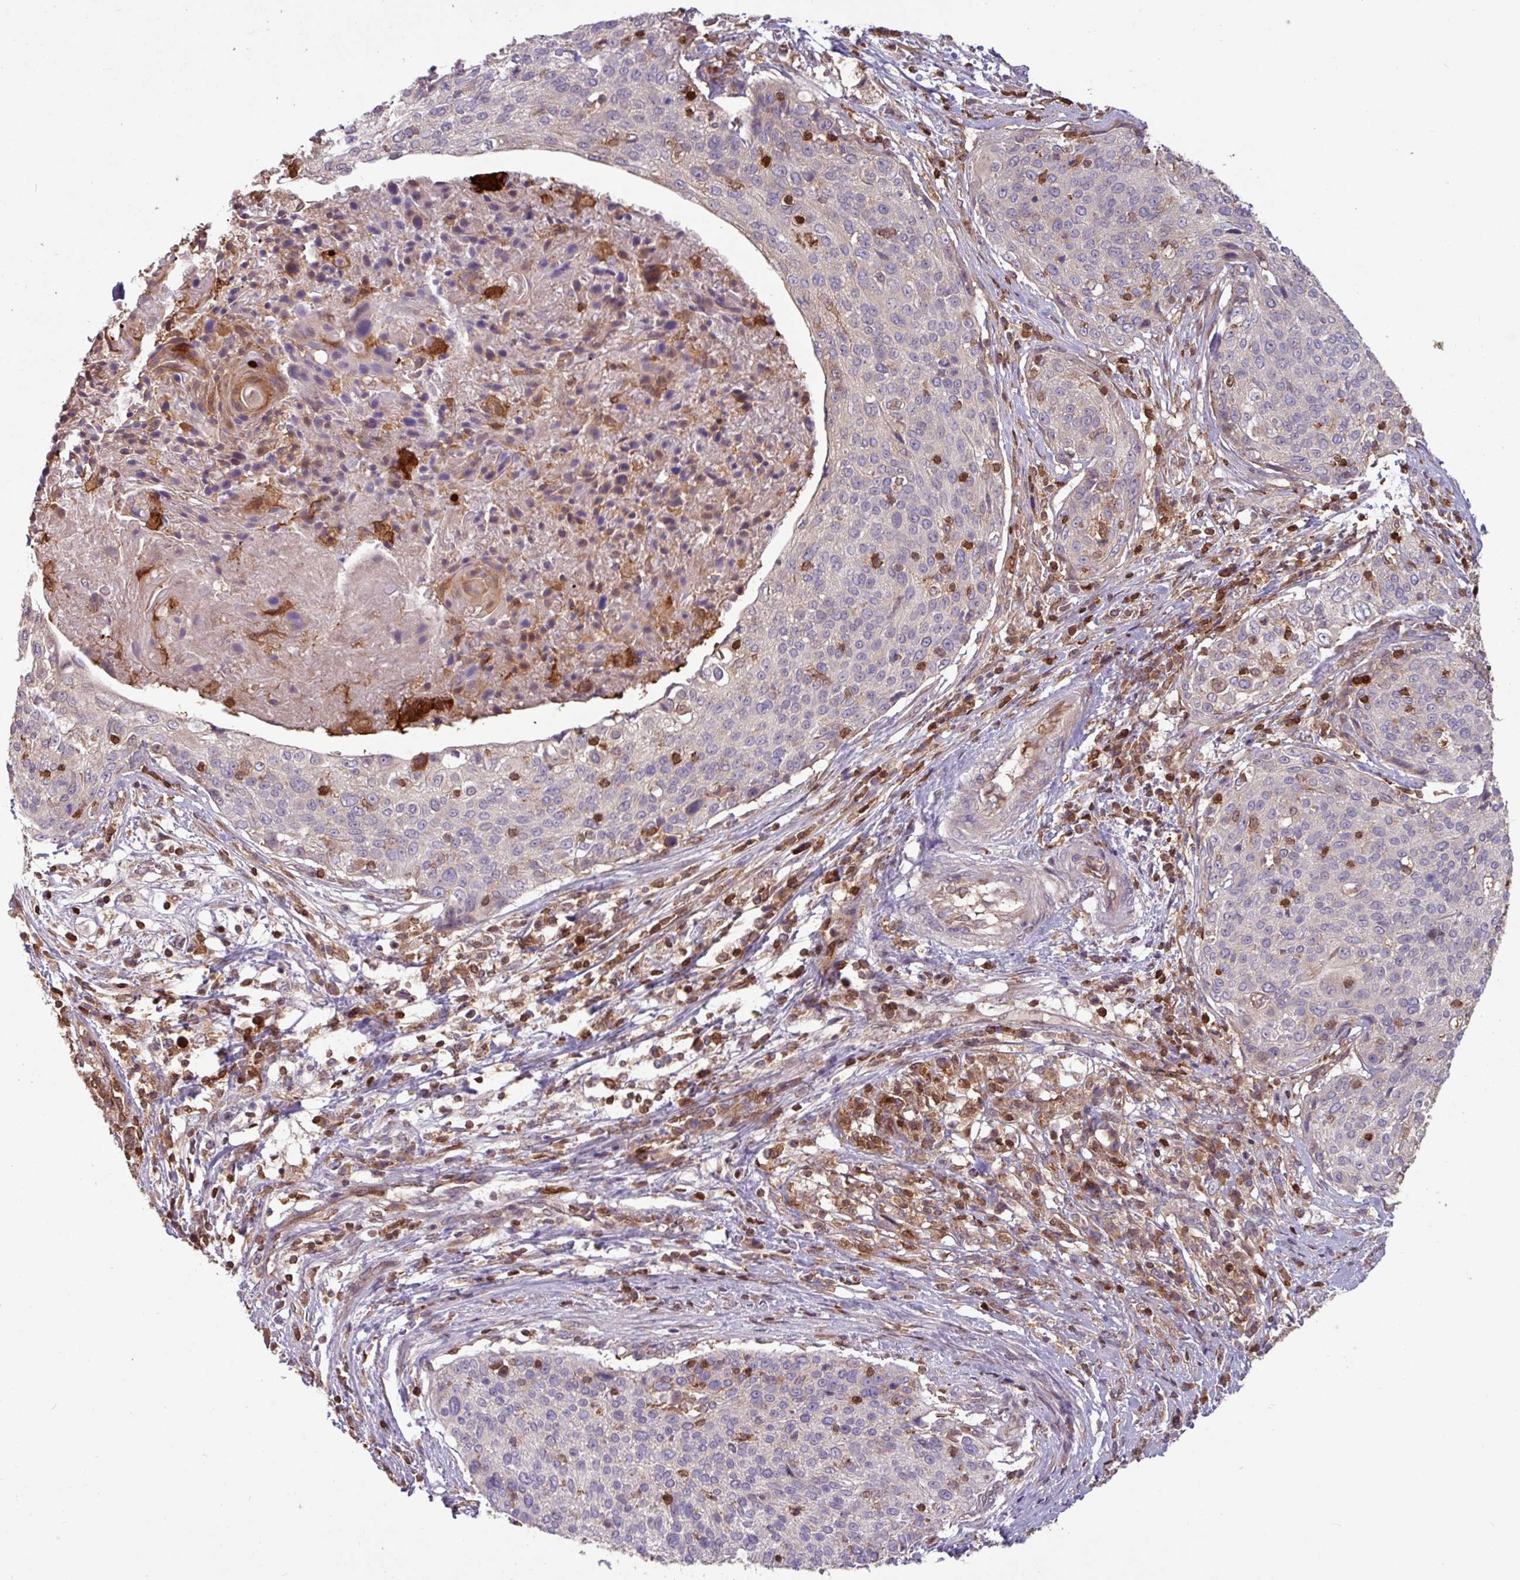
{"staining": {"intensity": "weak", "quantity": "<25%", "location": "cytoplasmic/membranous"}, "tissue": "cervical cancer", "cell_type": "Tumor cells", "image_type": "cancer", "snomed": [{"axis": "morphology", "description": "Squamous cell carcinoma, NOS"}, {"axis": "topography", "description": "Cervix"}], "caption": "Immunohistochemistry (IHC) of cervical cancer (squamous cell carcinoma) shows no positivity in tumor cells.", "gene": "SEC61G", "patient": {"sex": "female", "age": 31}}